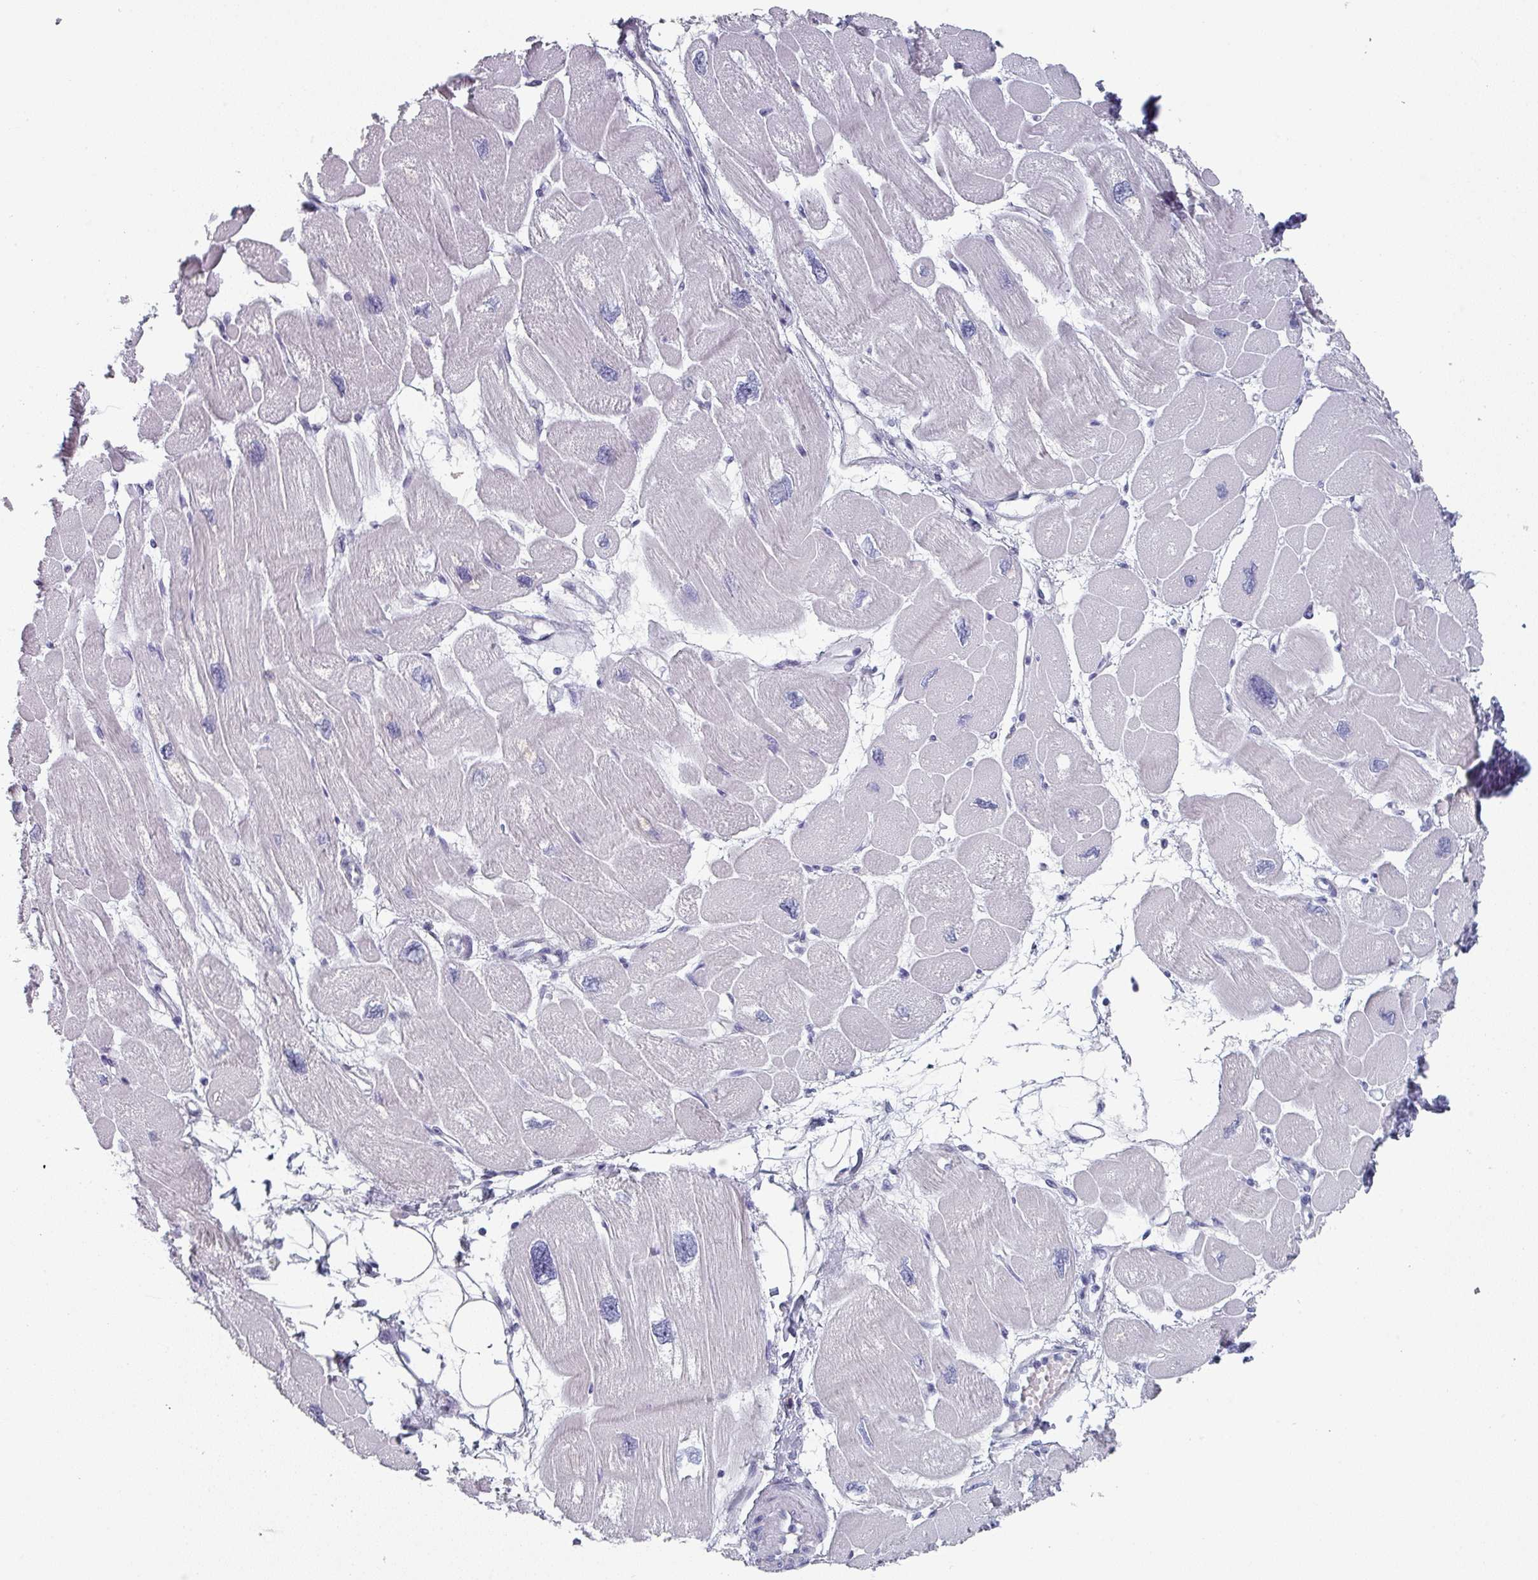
{"staining": {"intensity": "moderate", "quantity": "<25%", "location": "cytoplasmic/membranous"}, "tissue": "heart muscle", "cell_type": "Cardiomyocytes", "image_type": "normal", "snomed": [{"axis": "morphology", "description": "Normal tissue, NOS"}, {"axis": "topography", "description": "Heart"}], "caption": "IHC photomicrograph of benign heart muscle: heart muscle stained using immunohistochemistry (IHC) demonstrates low levels of moderate protein expression localized specifically in the cytoplasmic/membranous of cardiomyocytes, appearing as a cytoplasmic/membranous brown color.", "gene": "SLC35G2", "patient": {"sex": "male", "age": 42}}